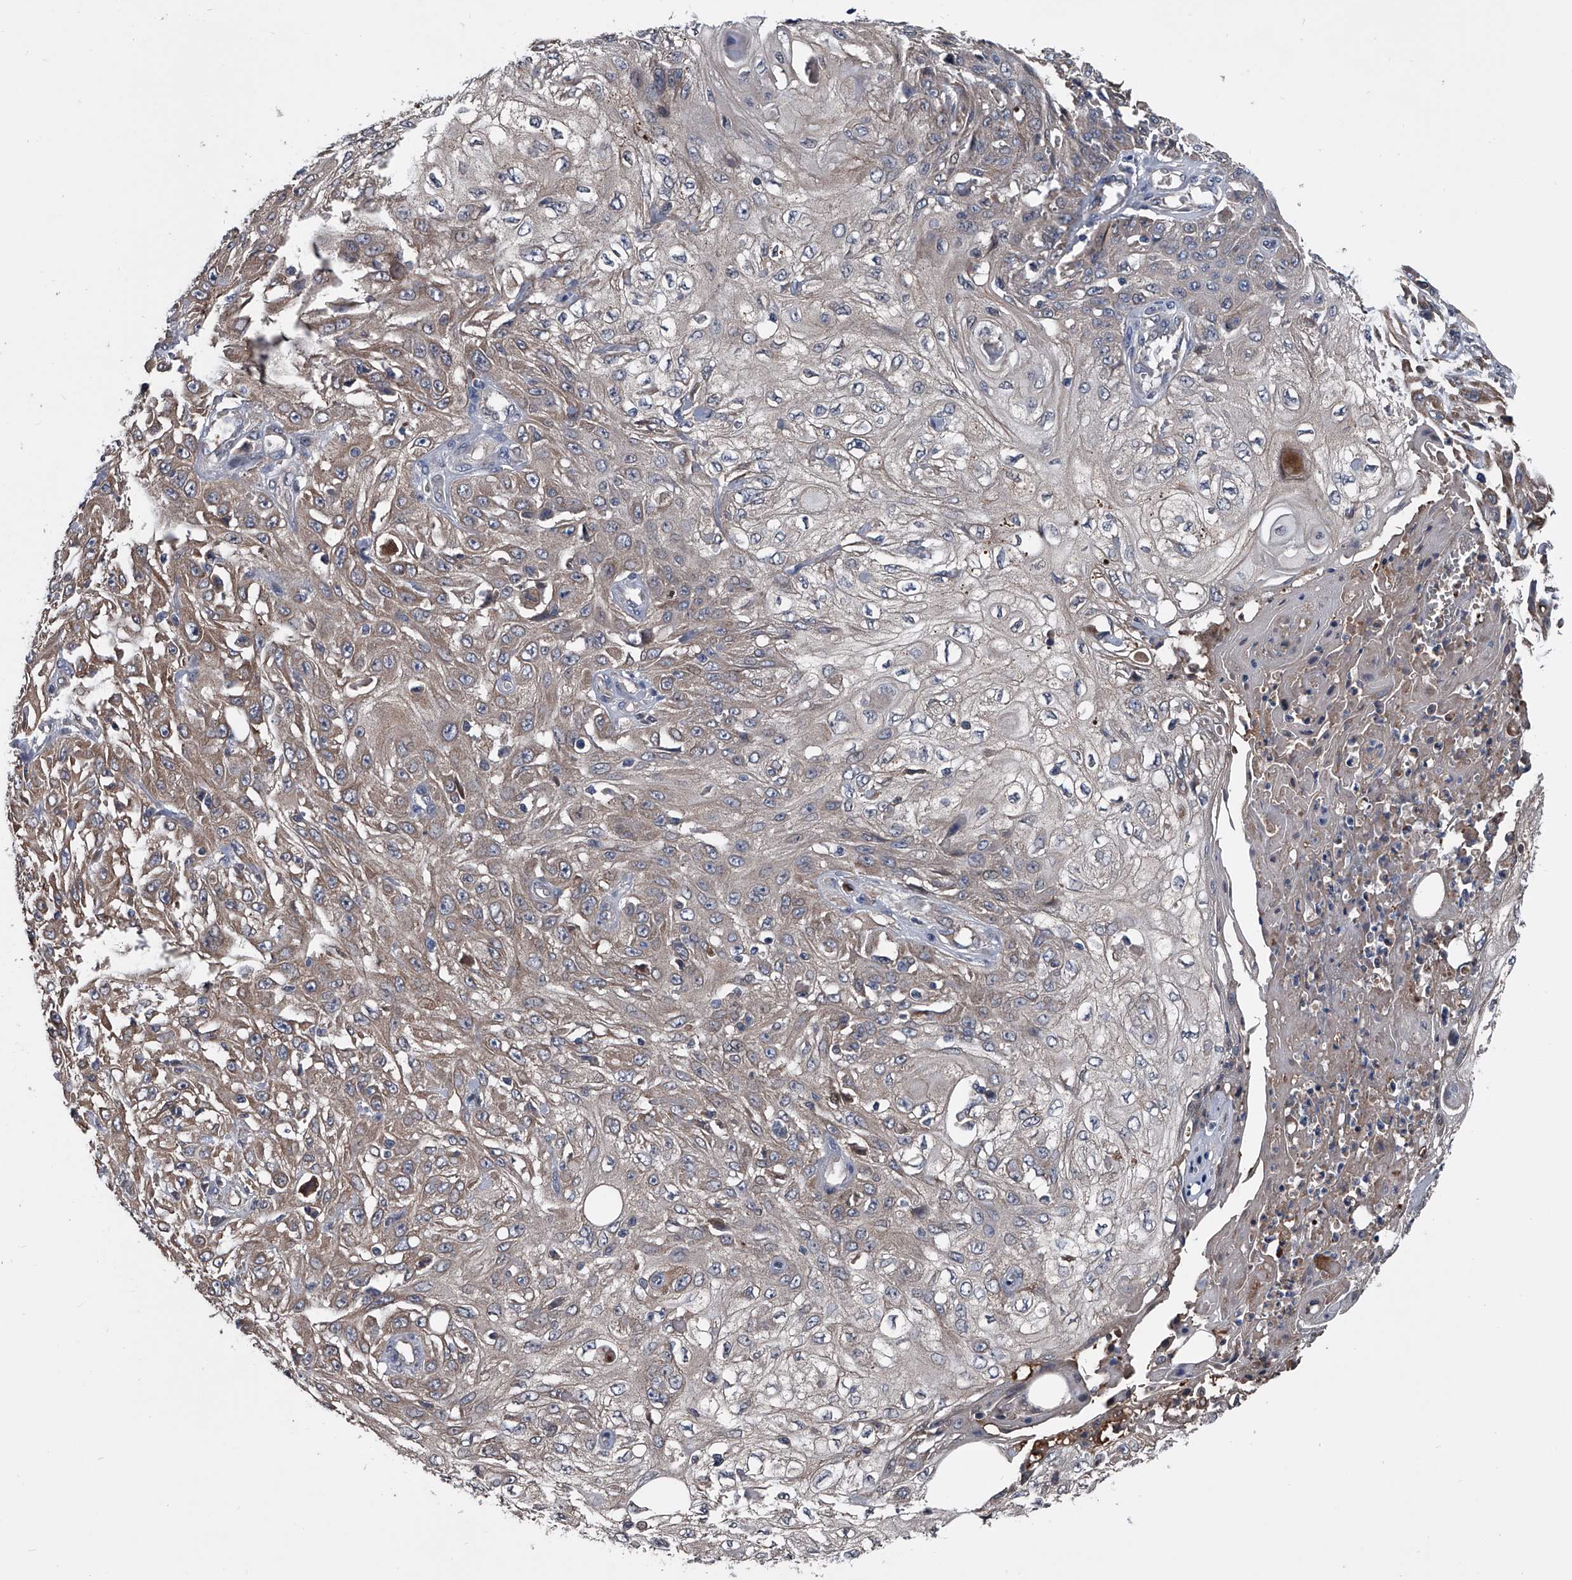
{"staining": {"intensity": "weak", "quantity": "25%-75%", "location": "cytoplasmic/membranous"}, "tissue": "skin cancer", "cell_type": "Tumor cells", "image_type": "cancer", "snomed": [{"axis": "morphology", "description": "Squamous cell carcinoma, NOS"}, {"axis": "morphology", "description": "Squamous cell carcinoma, metastatic, NOS"}, {"axis": "topography", "description": "Skin"}, {"axis": "topography", "description": "Lymph node"}], "caption": "Human skin cancer stained with a brown dye reveals weak cytoplasmic/membranous positive staining in about 25%-75% of tumor cells.", "gene": "KIF13A", "patient": {"sex": "male", "age": 75}}